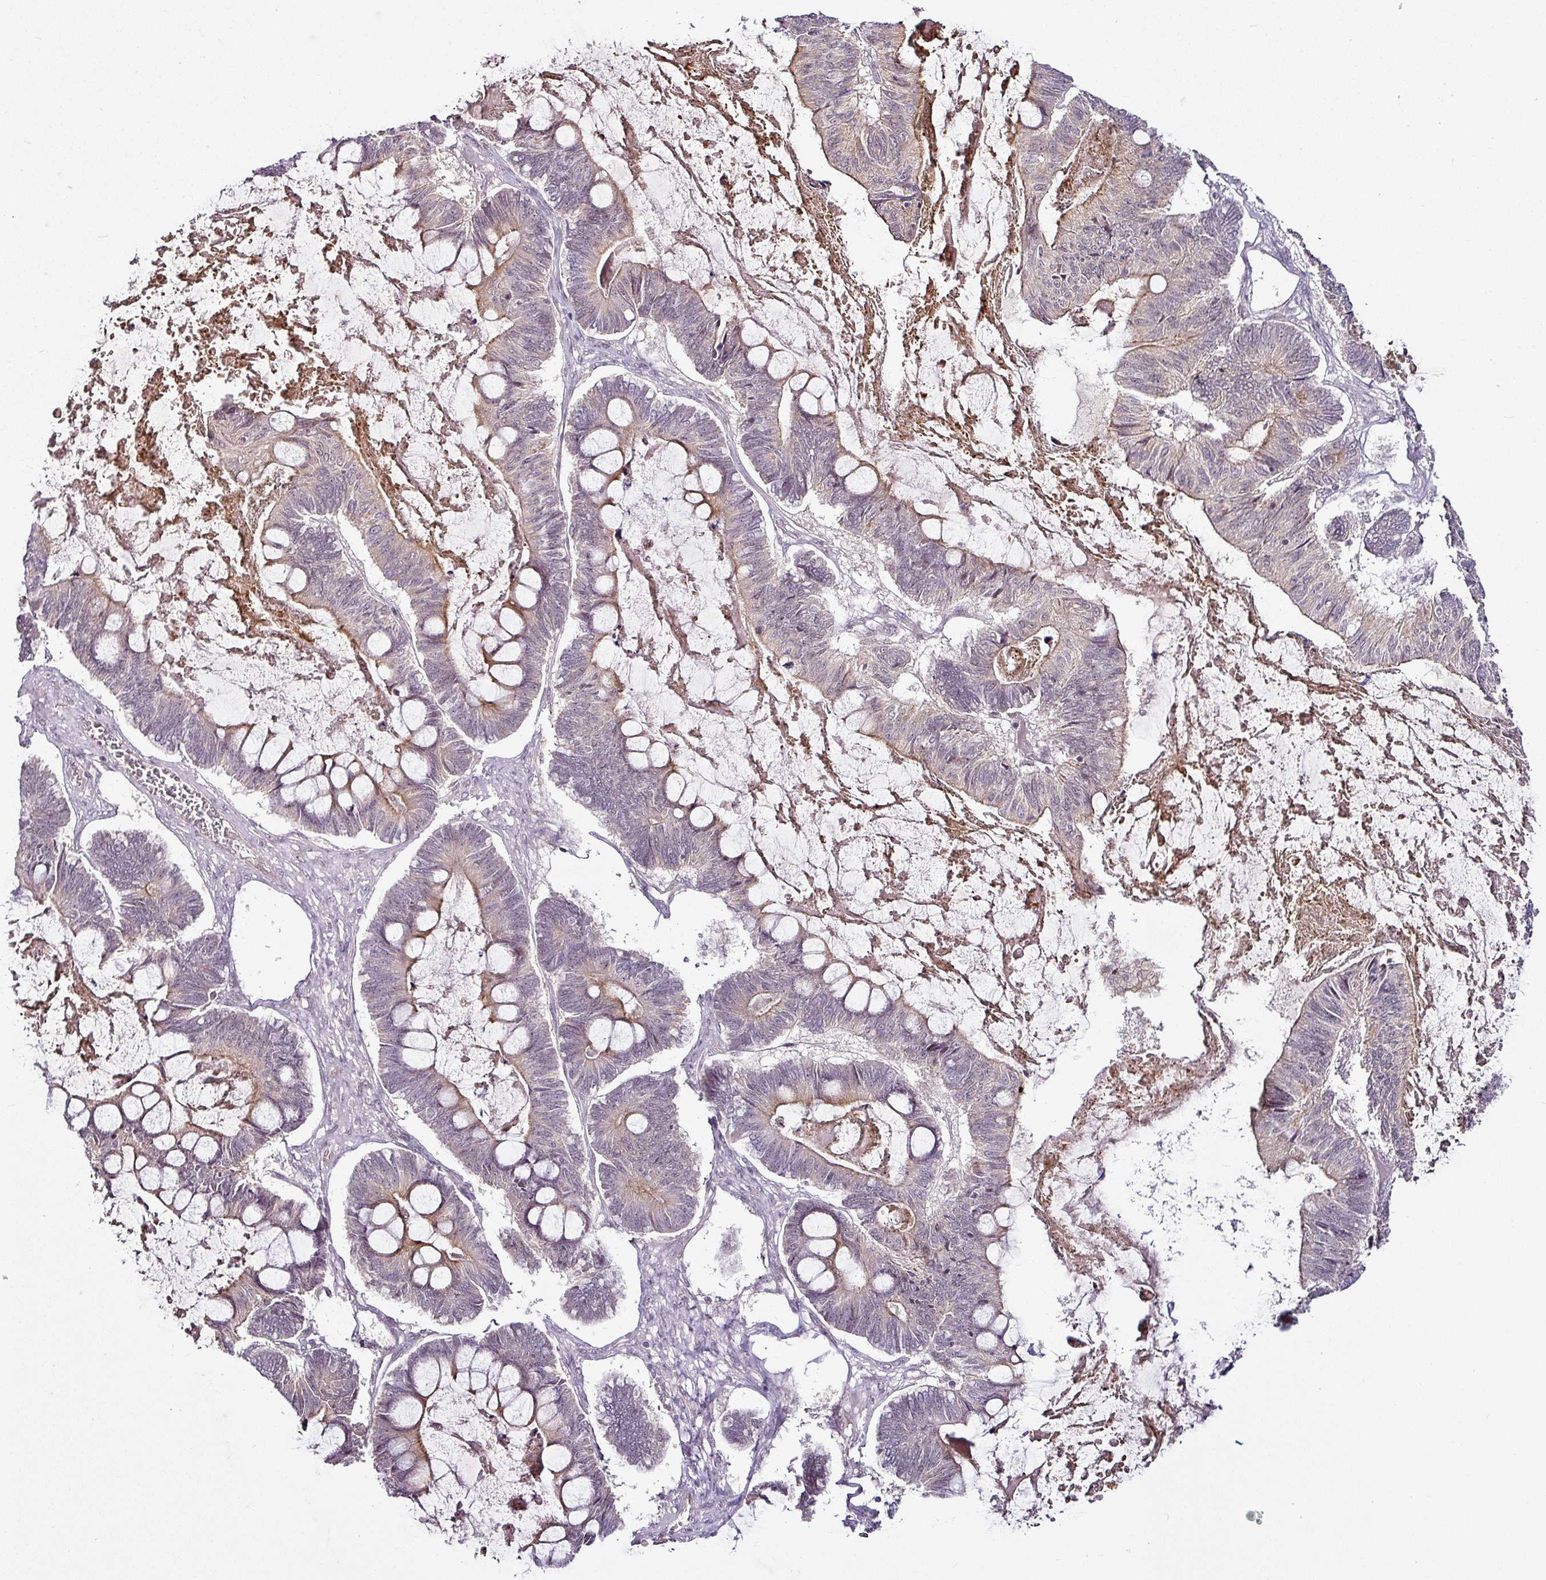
{"staining": {"intensity": "moderate", "quantity": "25%-75%", "location": "cytoplasmic/membranous"}, "tissue": "ovarian cancer", "cell_type": "Tumor cells", "image_type": "cancer", "snomed": [{"axis": "morphology", "description": "Cystadenocarcinoma, mucinous, NOS"}, {"axis": "topography", "description": "Ovary"}], "caption": "Immunohistochemical staining of ovarian cancer (mucinous cystadenocarcinoma) displays moderate cytoplasmic/membranous protein expression in approximately 25%-75% of tumor cells.", "gene": "DCAF13", "patient": {"sex": "female", "age": 61}}